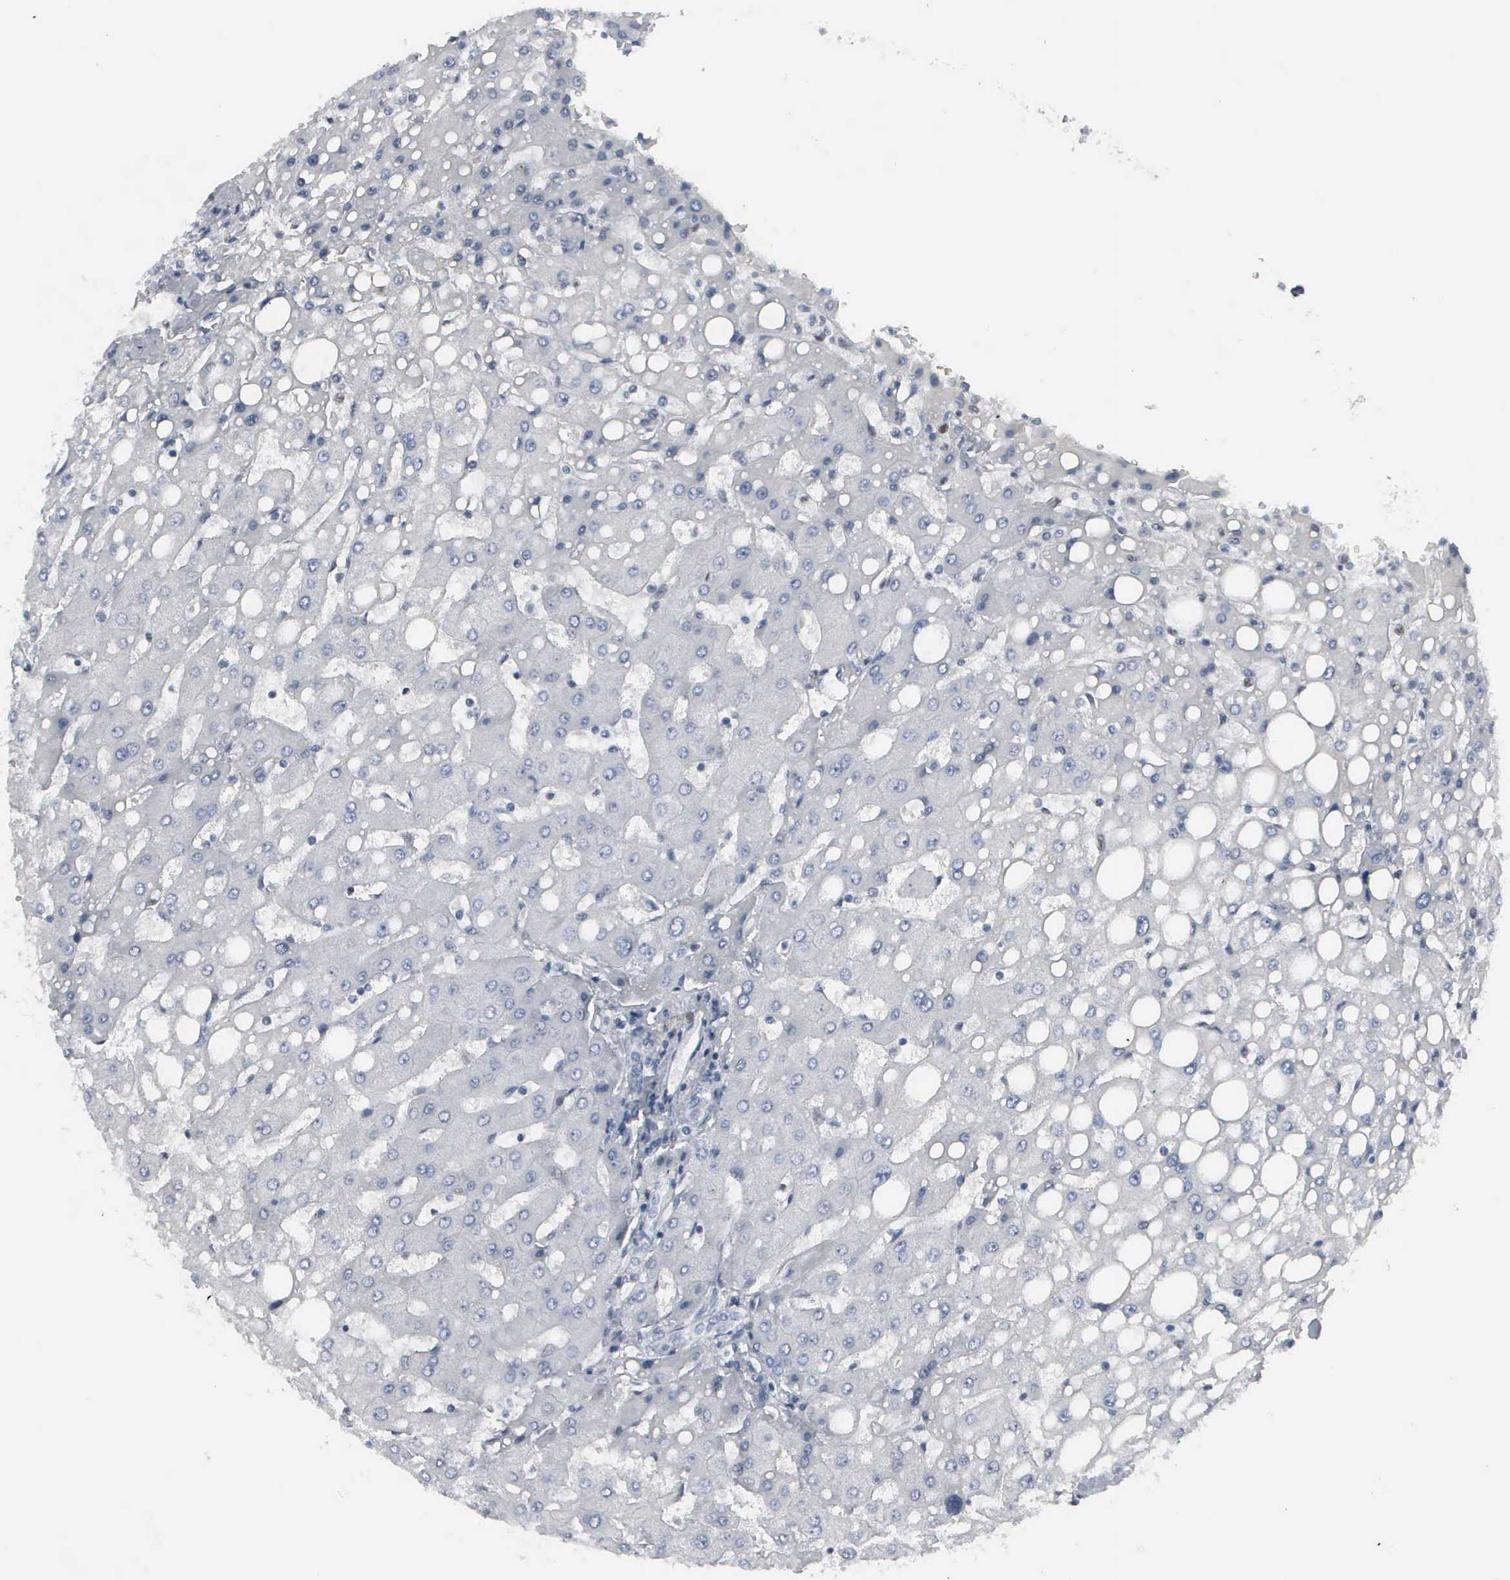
{"staining": {"intensity": "negative", "quantity": "none", "location": "none"}, "tissue": "liver", "cell_type": "Cholangiocytes", "image_type": "normal", "snomed": [{"axis": "morphology", "description": "Normal tissue, NOS"}, {"axis": "topography", "description": "Liver"}], "caption": "Immunohistochemical staining of unremarkable liver exhibits no significant positivity in cholangiocytes. The staining is performed using DAB brown chromogen with nuclei counter-stained in using hematoxylin.", "gene": "CCND3", "patient": {"sex": "male", "age": 49}}